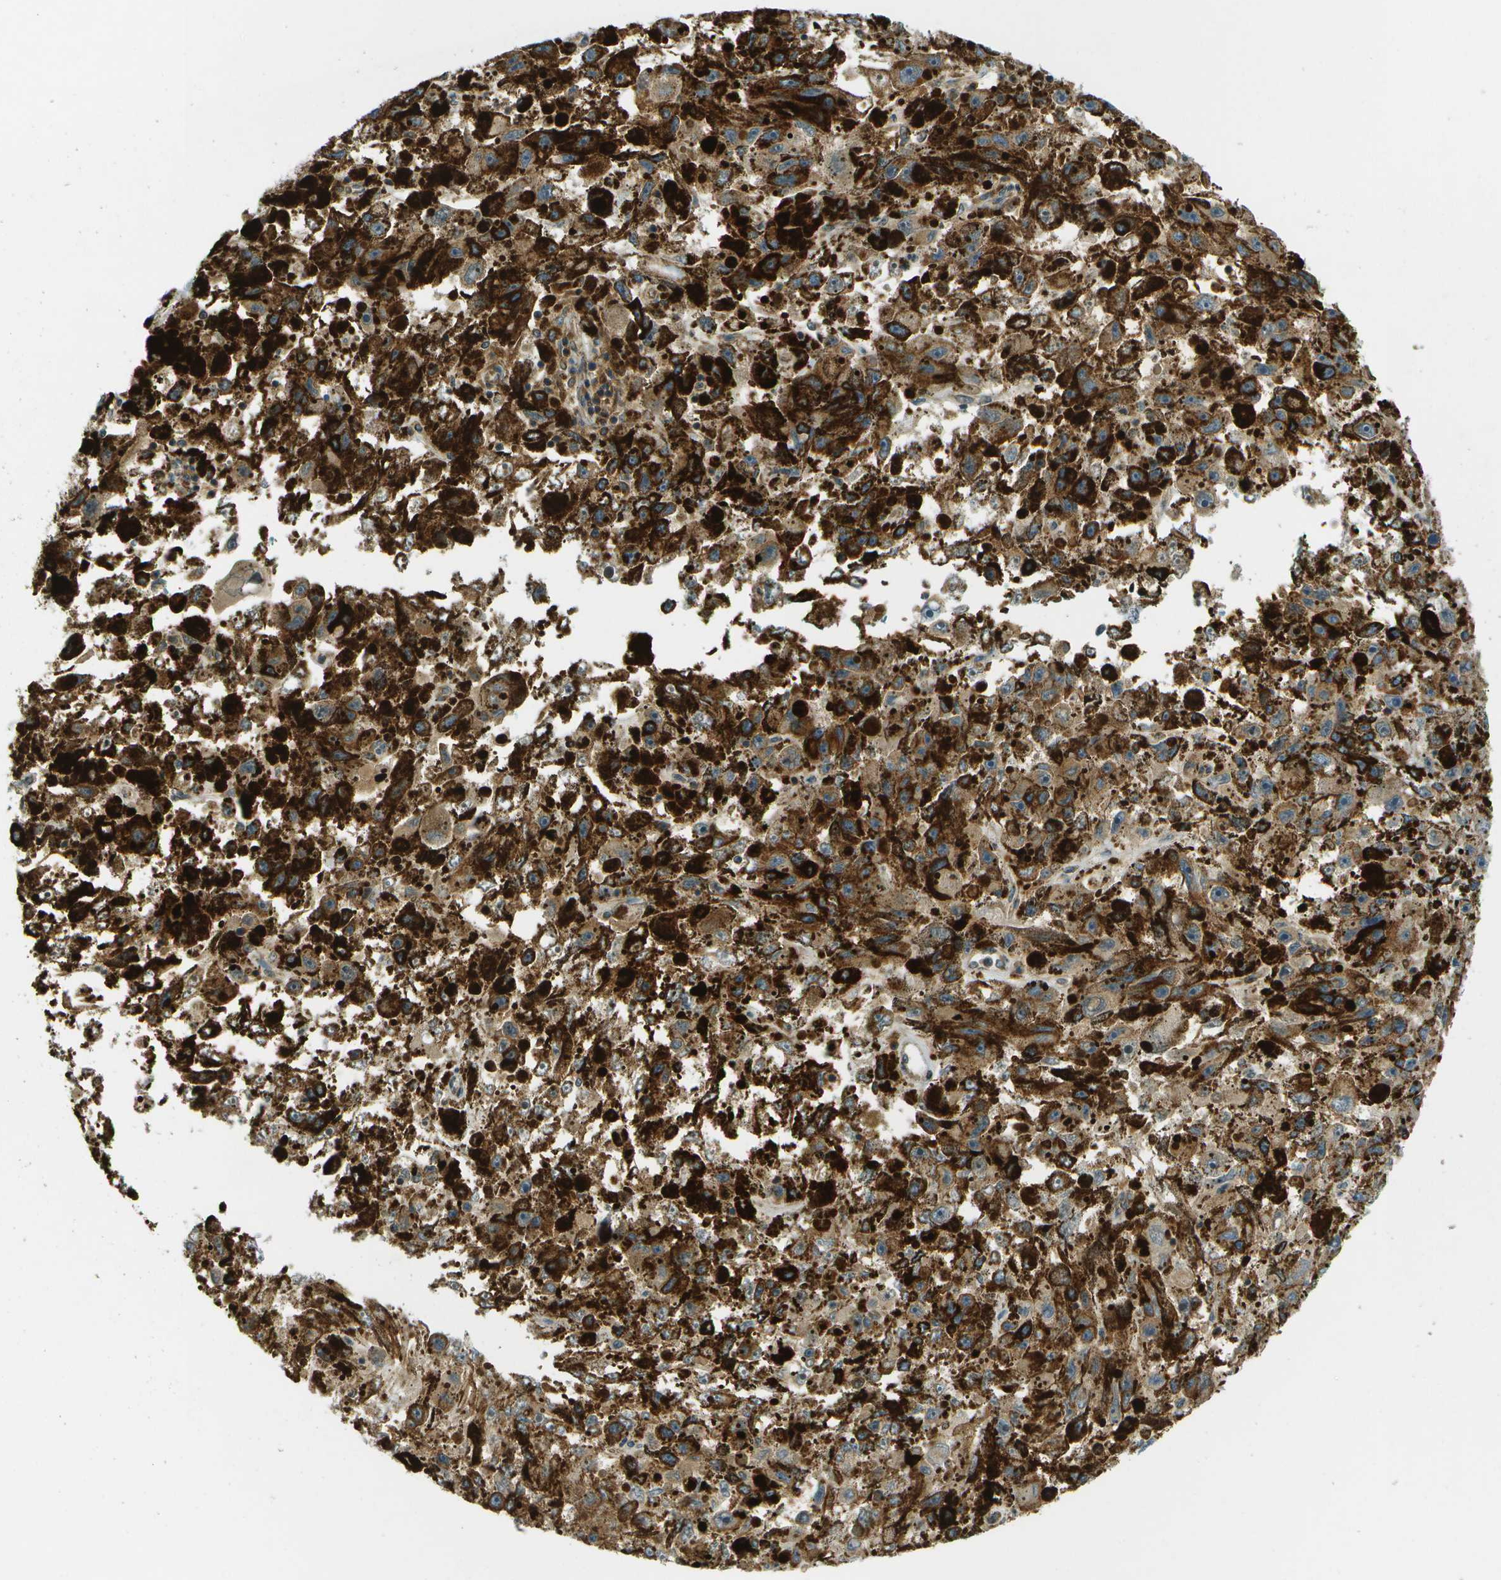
{"staining": {"intensity": "weak", "quantity": ">75%", "location": "cytoplasmic/membranous"}, "tissue": "melanoma", "cell_type": "Tumor cells", "image_type": "cancer", "snomed": [{"axis": "morphology", "description": "Malignant melanoma, NOS"}, {"axis": "topography", "description": "Skin"}], "caption": "Protein staining by IHC exhibits weak cytoplasmic/membranous staining in approximately >75% of tumor cells in melanoma.", "gene": "TMTC1", "patient": {"sex": "female", "age": 104}}